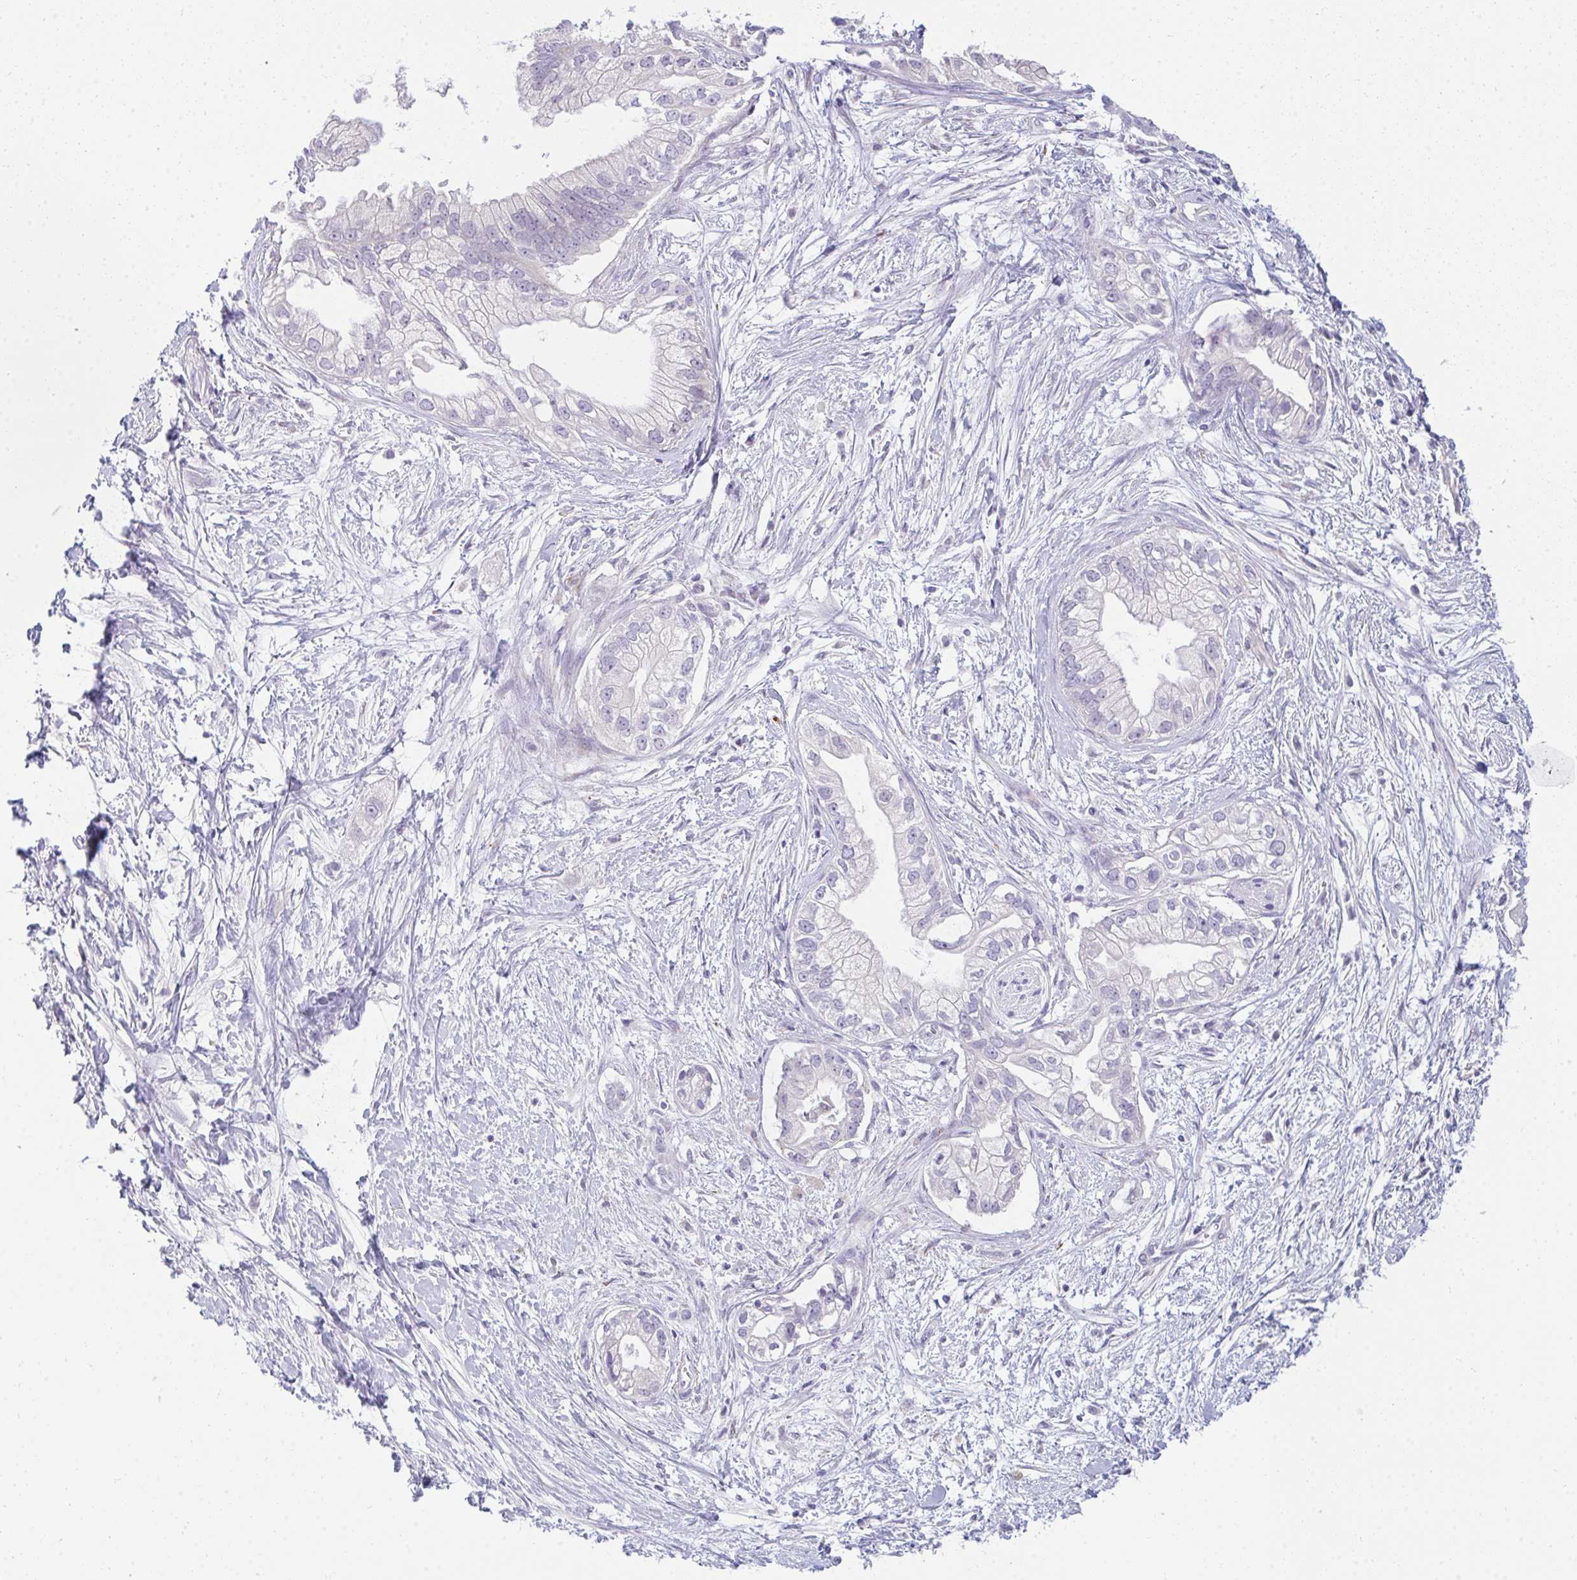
{"staining": {"intensity": "negative", "quantity": "none", "location": "none"}, "tissue": "pancreatic cancer", "cell_type": "Tumor cells", "image_type": "cancer", "snomed": [{"axis": "morphology", "description": "Adenocarcinoma, NOS"}, {"axis": "topography", "description": "Pancreas"}], "caption": "Immunohistochemical staining of human pancreatic cancer exhibits no significant expression in tumor cells. (Brightfield microscopy of DAB immunohistochemistry at high magnification).", "gene": "PPP1R3G", "patient": {"sex": "male", "age": 70}}